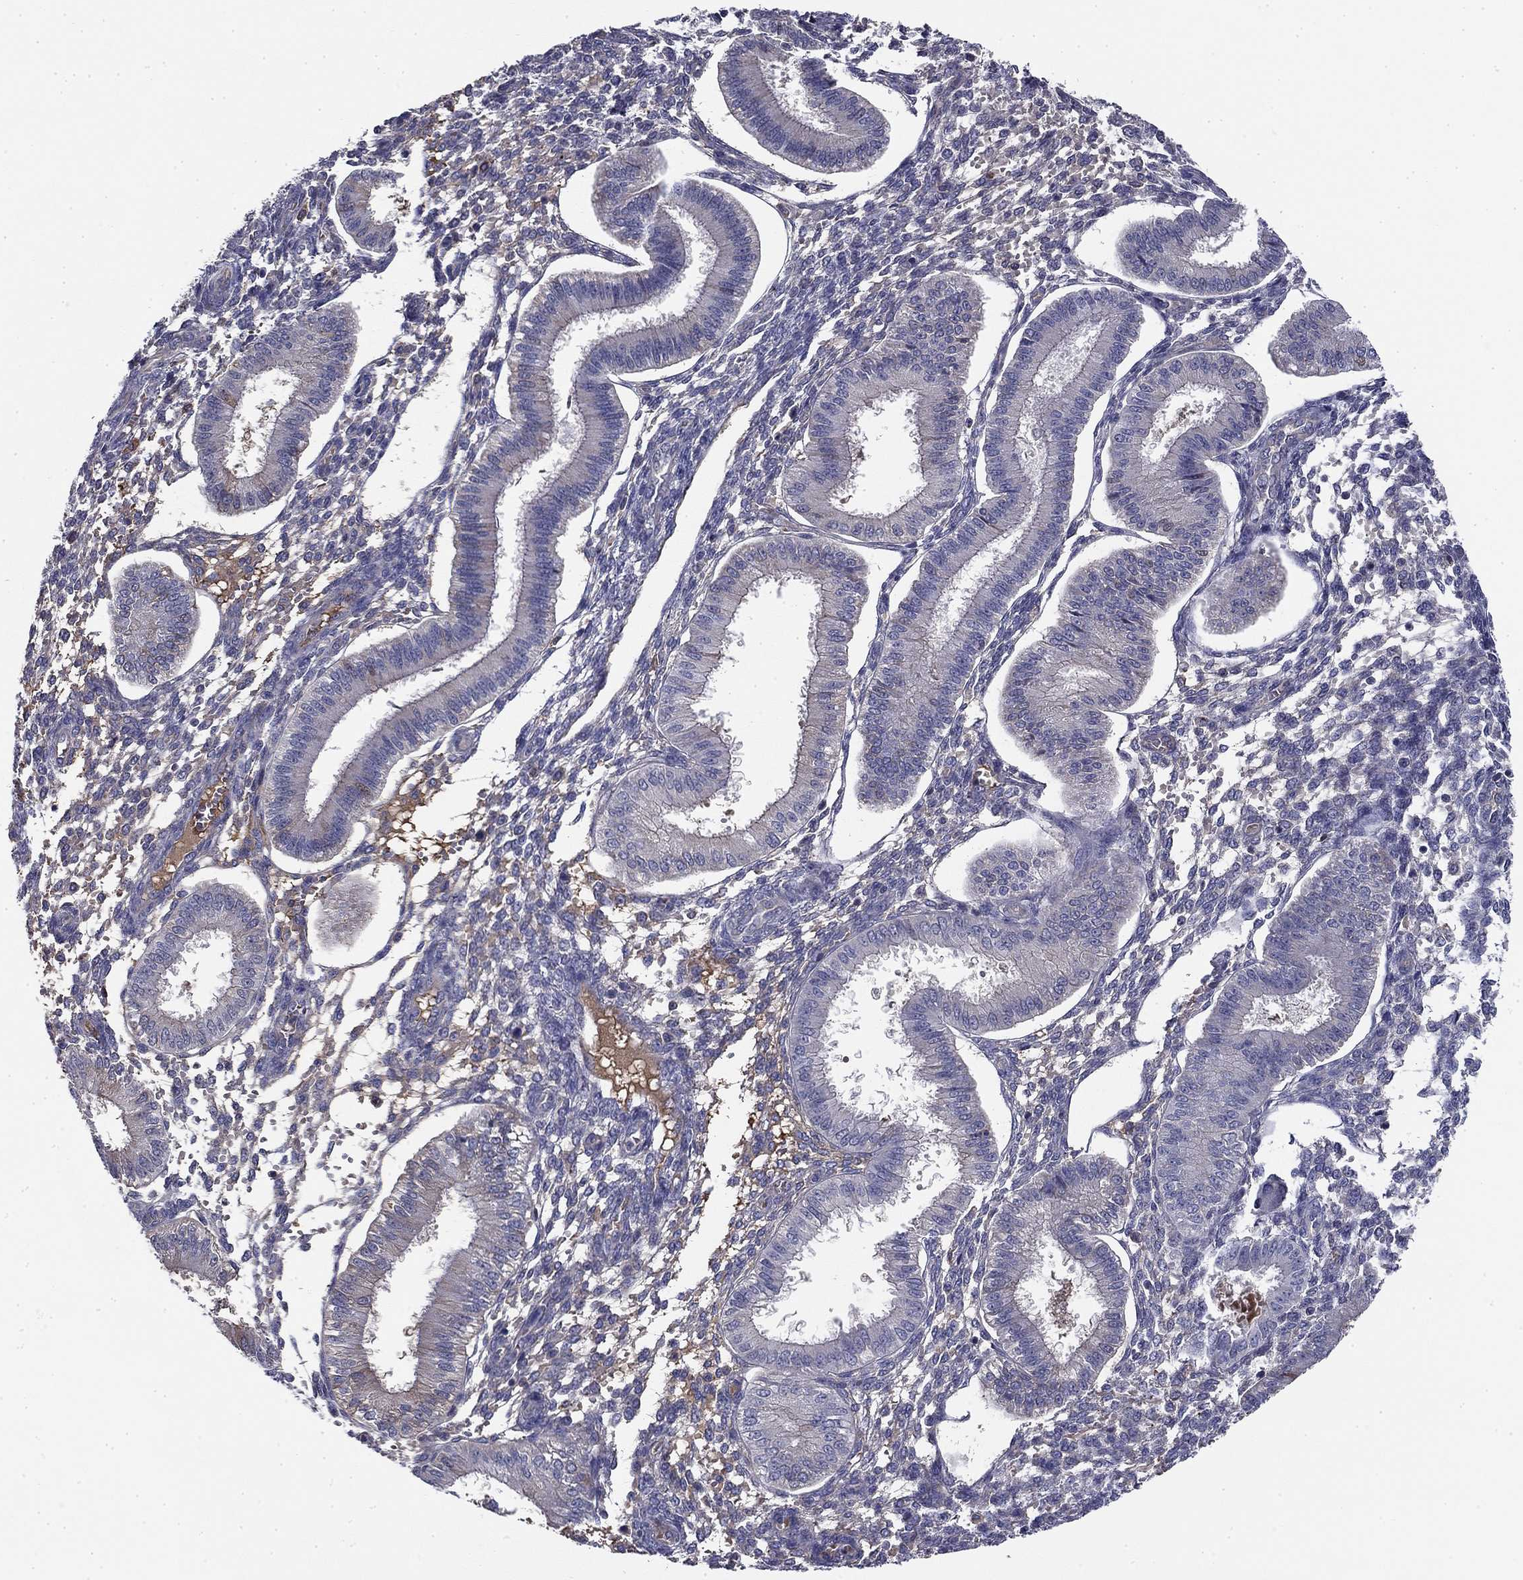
{"staining": {"intensity": "negative", "quantity": "none", "location": "none"}, "tissue": "endometrium", "cell_type": "Cells in endometrial stroma", "image_type": "normal", "snomed": [{"axis": "morphology", "description": "Normal tissue, NOS"}, {"axis": "topography", "description": "Endometrium"}], "caption": "There is no significant staining in cells in endometrial stroma of endometrium. (DAB IHC with hematoxylin counter stain).", "gene": "CPLX4", "patient": {"sex": "female", "age": 43}}